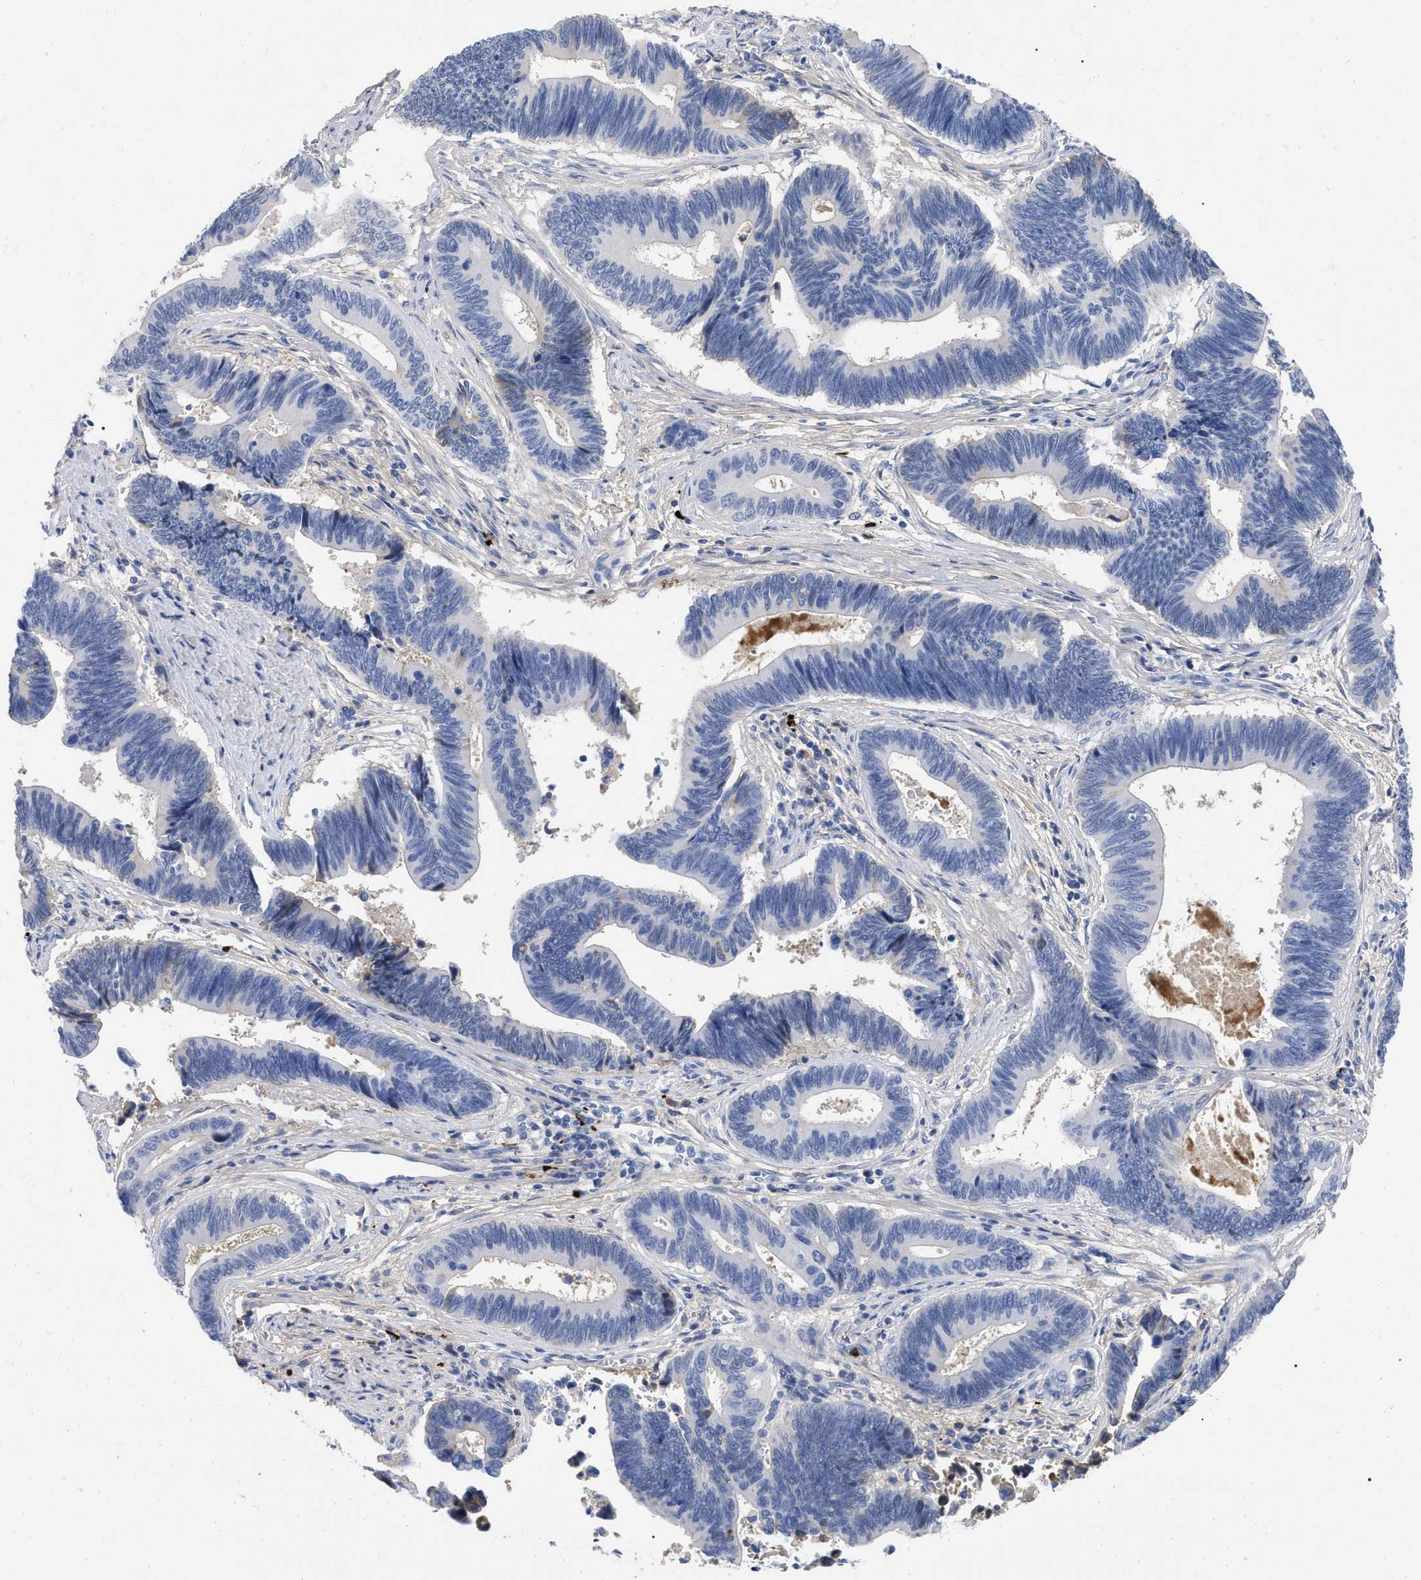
{"staining": {"intensity": "negative", "quantity": "none", "location": "none"}, "tissue": "pancreatic cancer", "cell_type": "Tumor cells", "image_type": "cancer", "snomed": [{"axis": "morphology", "description": "Adenocarcinoma, NOS"}, {"axis": "topography", "description": "Pancreas"}], "caption": "There is no significant staining in tumor cells of pancreatic cancer (adenocarcinoma).", "gene": "IGHV5-51", "patient": {"sex": "female", "age": 70}}